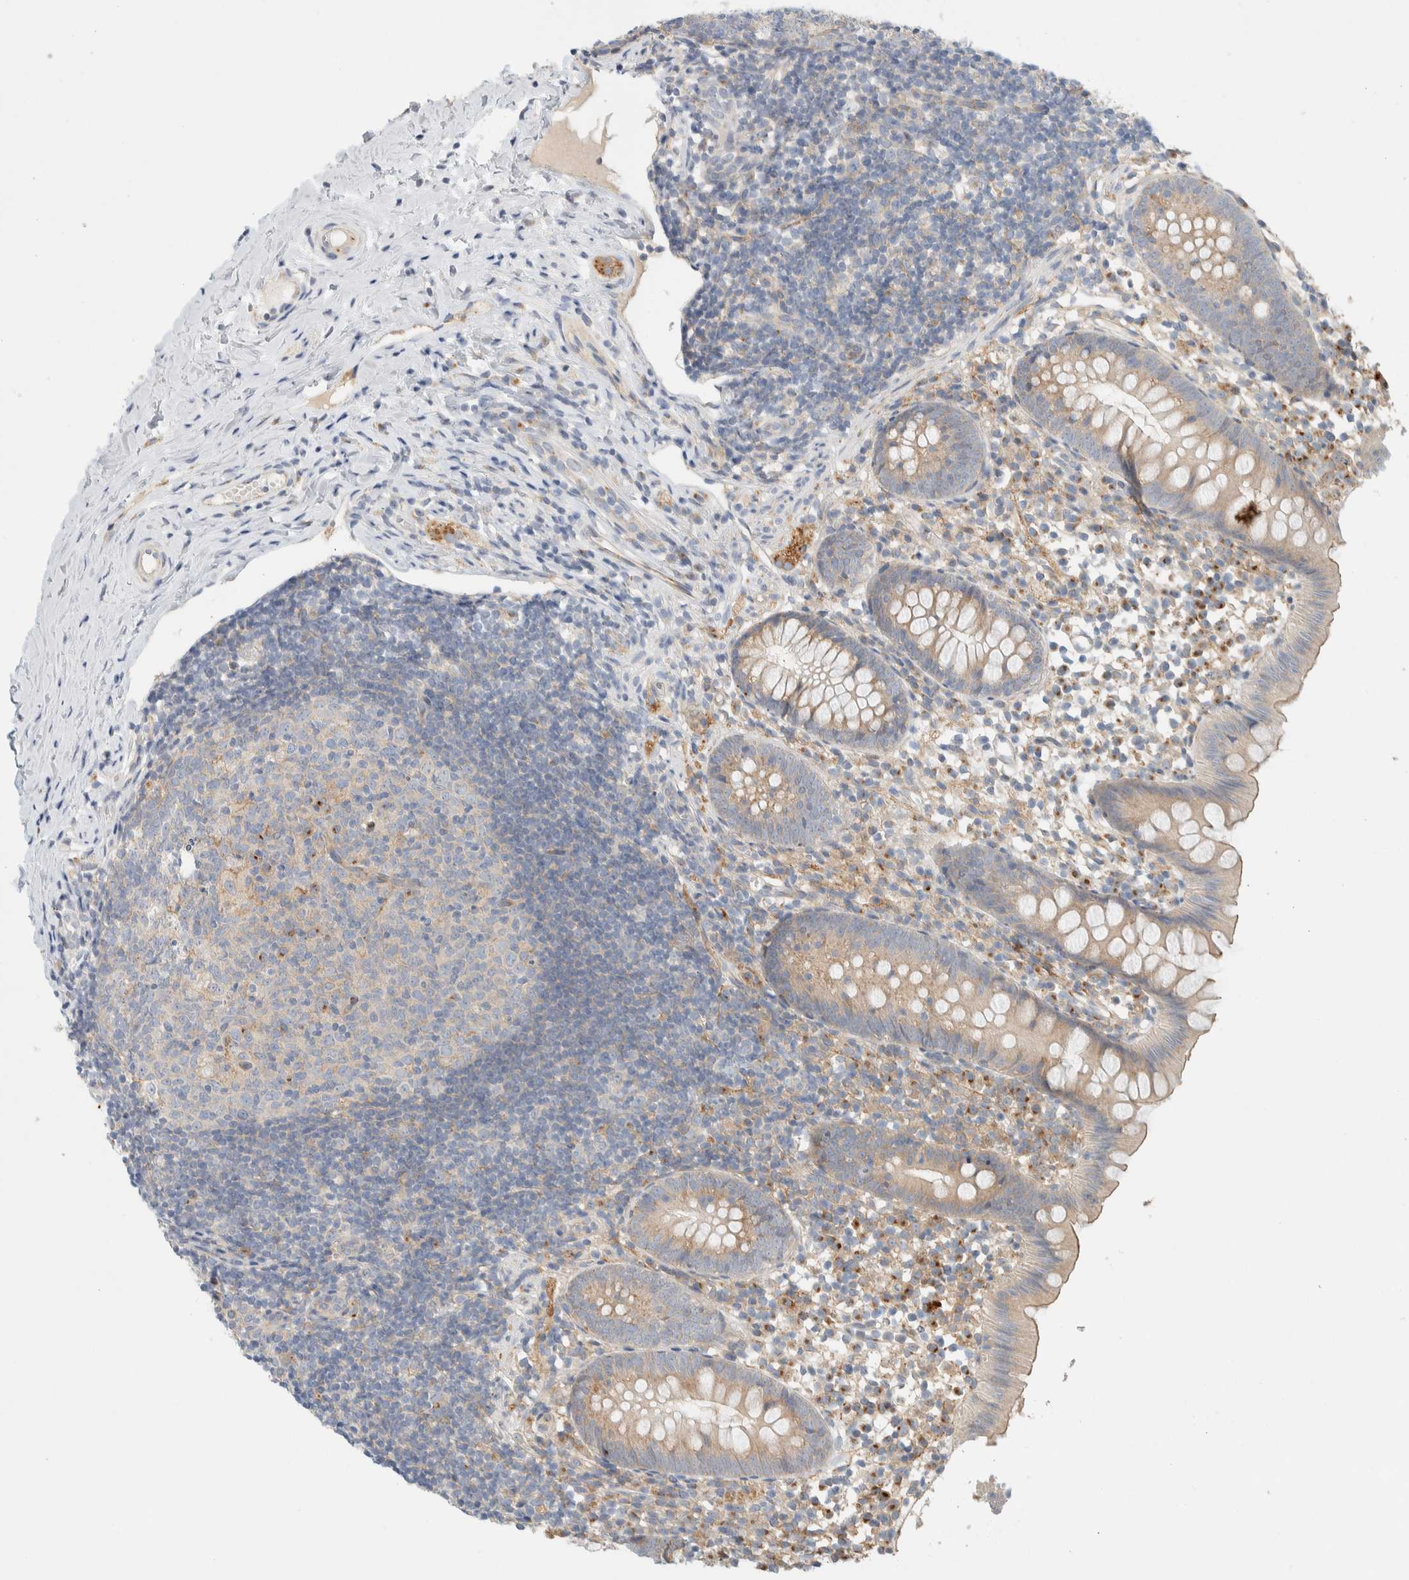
{"staining": {"intensity": "weak", "quantity": ">75%", "location": "cytoplasmic/membranous"}, "tissue": "appendix", "cell_type": "Glandular cells", "image_type": "normal", "snomed": [{"axis": "morphology", "description": "Normal tissue, NOS"}, {"axis": "topography", "description": "Appendix"}], "caption": "A low amount of weak cytoplasmic/membranous positivity is seen in about >75% of glandular cells in unremarkable appendix. (Brightfield microscopy of DAB IHC at high magnification).", "gene": "TMEM184B", "patient": {"sex": "female", "age": 20}}